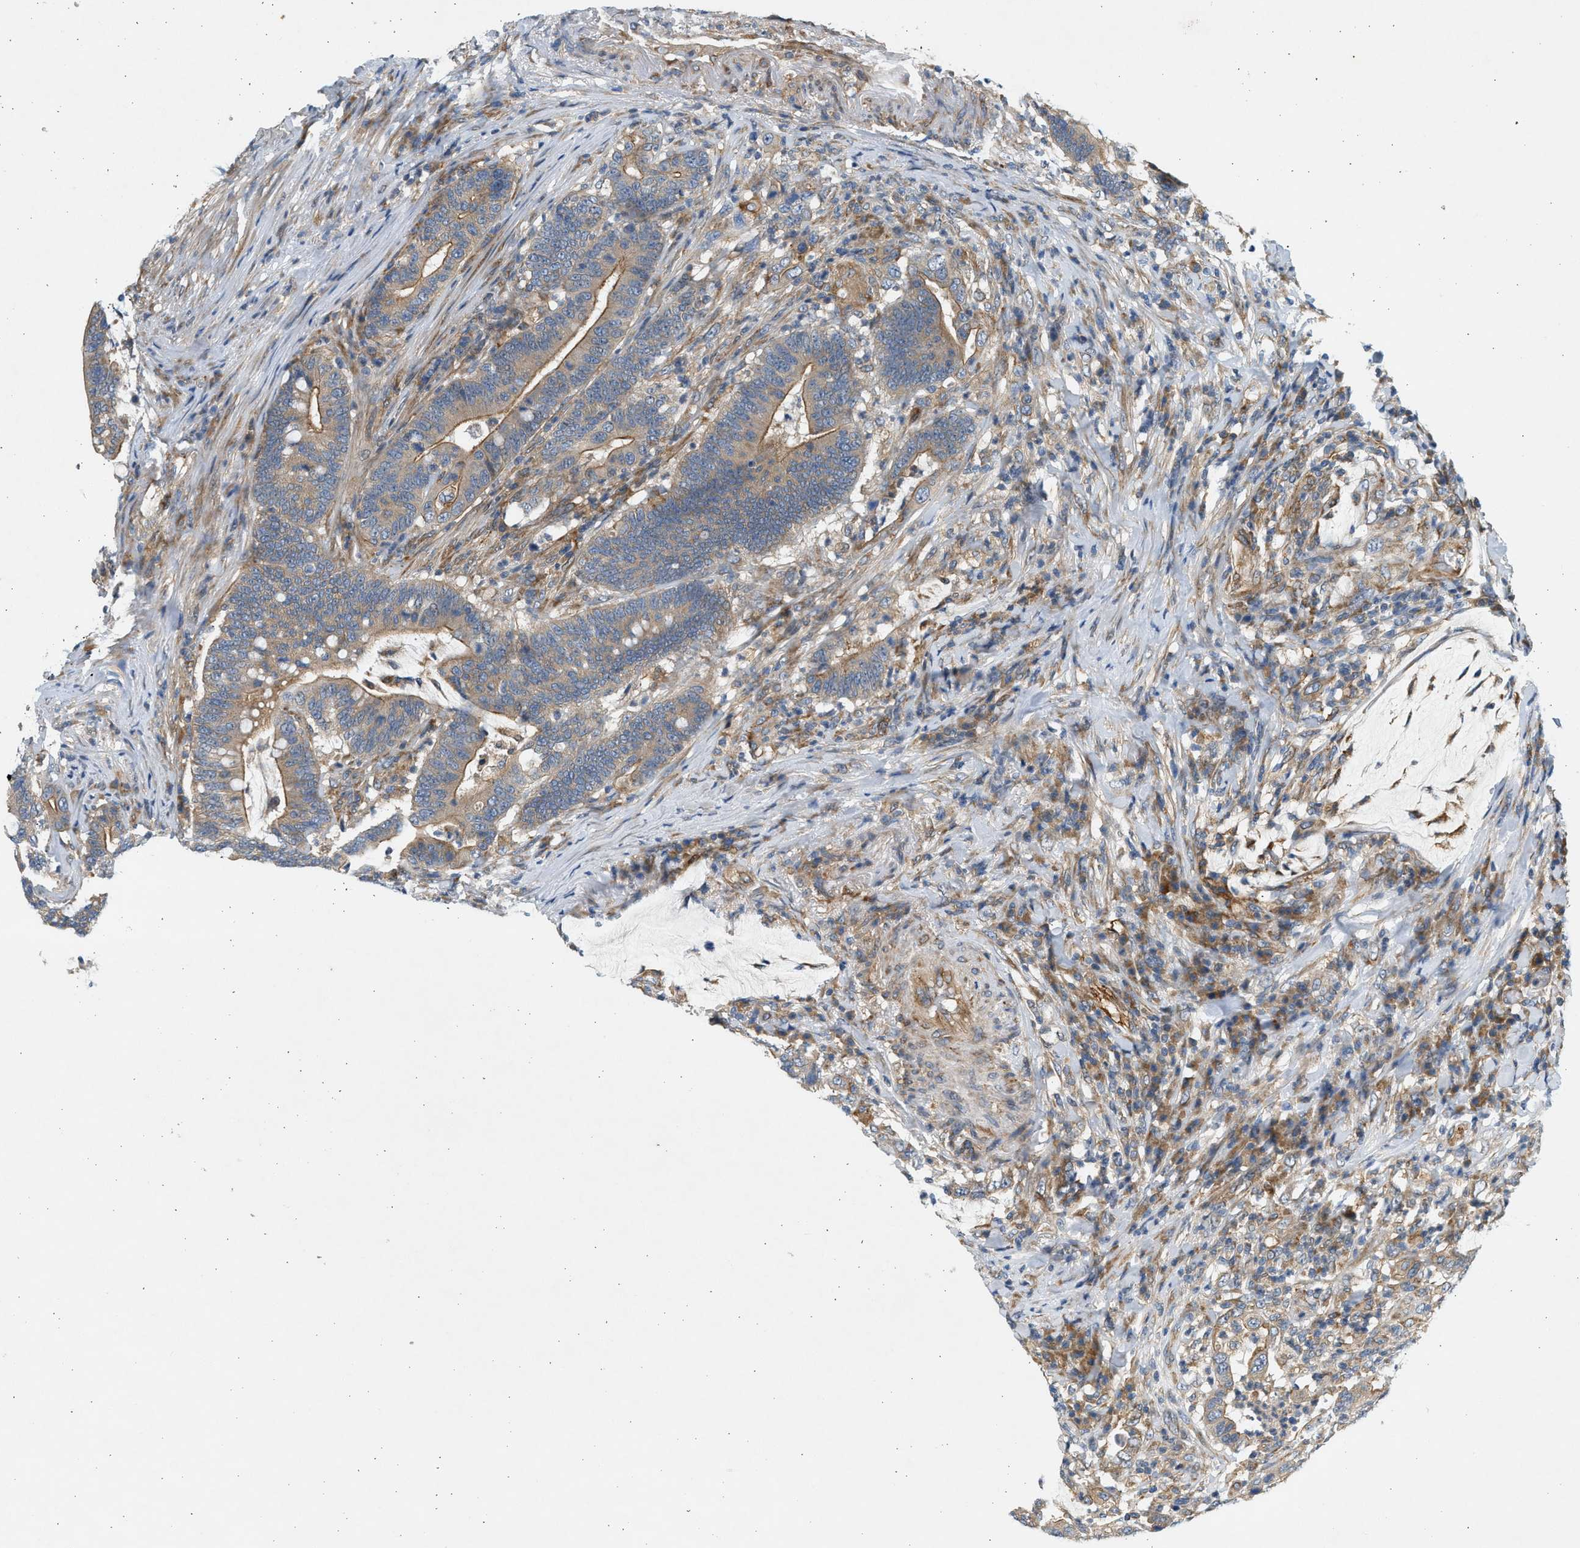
{"staining": {"intensity": "moderate", "quantity": ">75%", "location": "cytoplasmic/membranous"}, "tissue": "colorectal cancer", "cell_type": "Tumor cells", "image_type": "cancer", "snomed": [{"axis": "morphology", "description": "Normal tissue, NOS"}, {"axis": "morphology", "description": "Adenocarcinoma, NOS"}, {"axis": "topography", "description": "Colon"}], "caption": "Immunohistochemical staining of human adenocarcinoma (colorectal) reveals moderate cytoplasmic/membranous protein positivity in about >75% of tumor cells.", "gene": "KDELR2", "patient": {"sex": "female", "age": 66}}